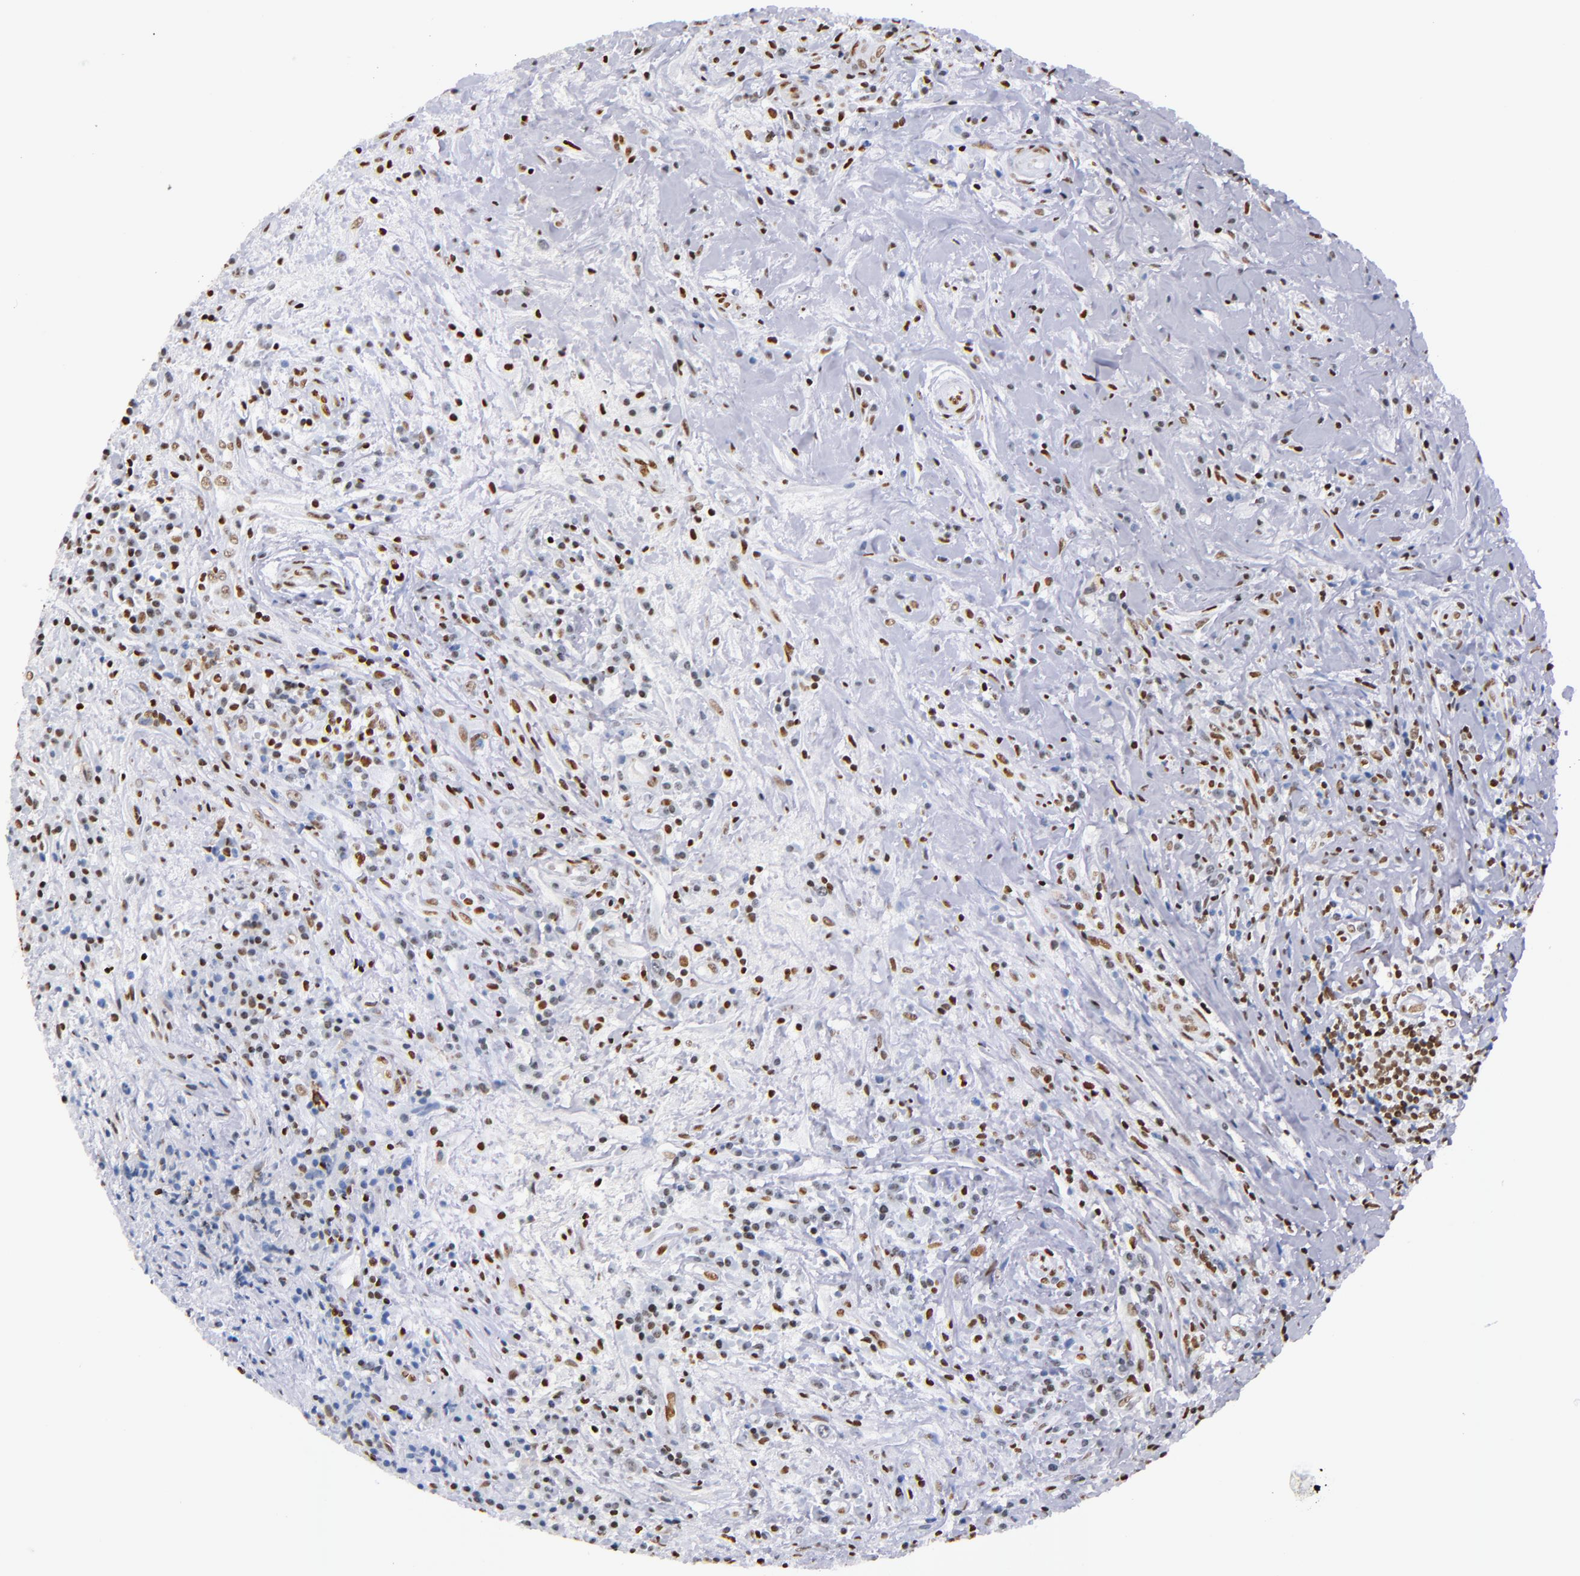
{"staining": {"intensity": "moderate", "quantity": "25%-75%", "location": "nuclear"}, "tissue": "lymphoma", "cell_type": "Tumor cells", "image_type": "cancer", "snomed": [{"axis": "morphology", "description": "Hodgkin's disease, NOS"}, {"axis": "topography", "description": "Lymph node"}], "caption": "An IHC photomicrograph of tumor tissue is shown. Protein staining in brown highlights moderate nuclear positivity in Hodgkin's disease within tumor cells. The protein of interest is stained brown, and the nuclei are stained in blue (DAB (3,3'-diaminobenzidine) IHC with brightfield microscopy, high magnification).", "gene": "IFI16", "patient": {"sex": "female", "age": 25}}